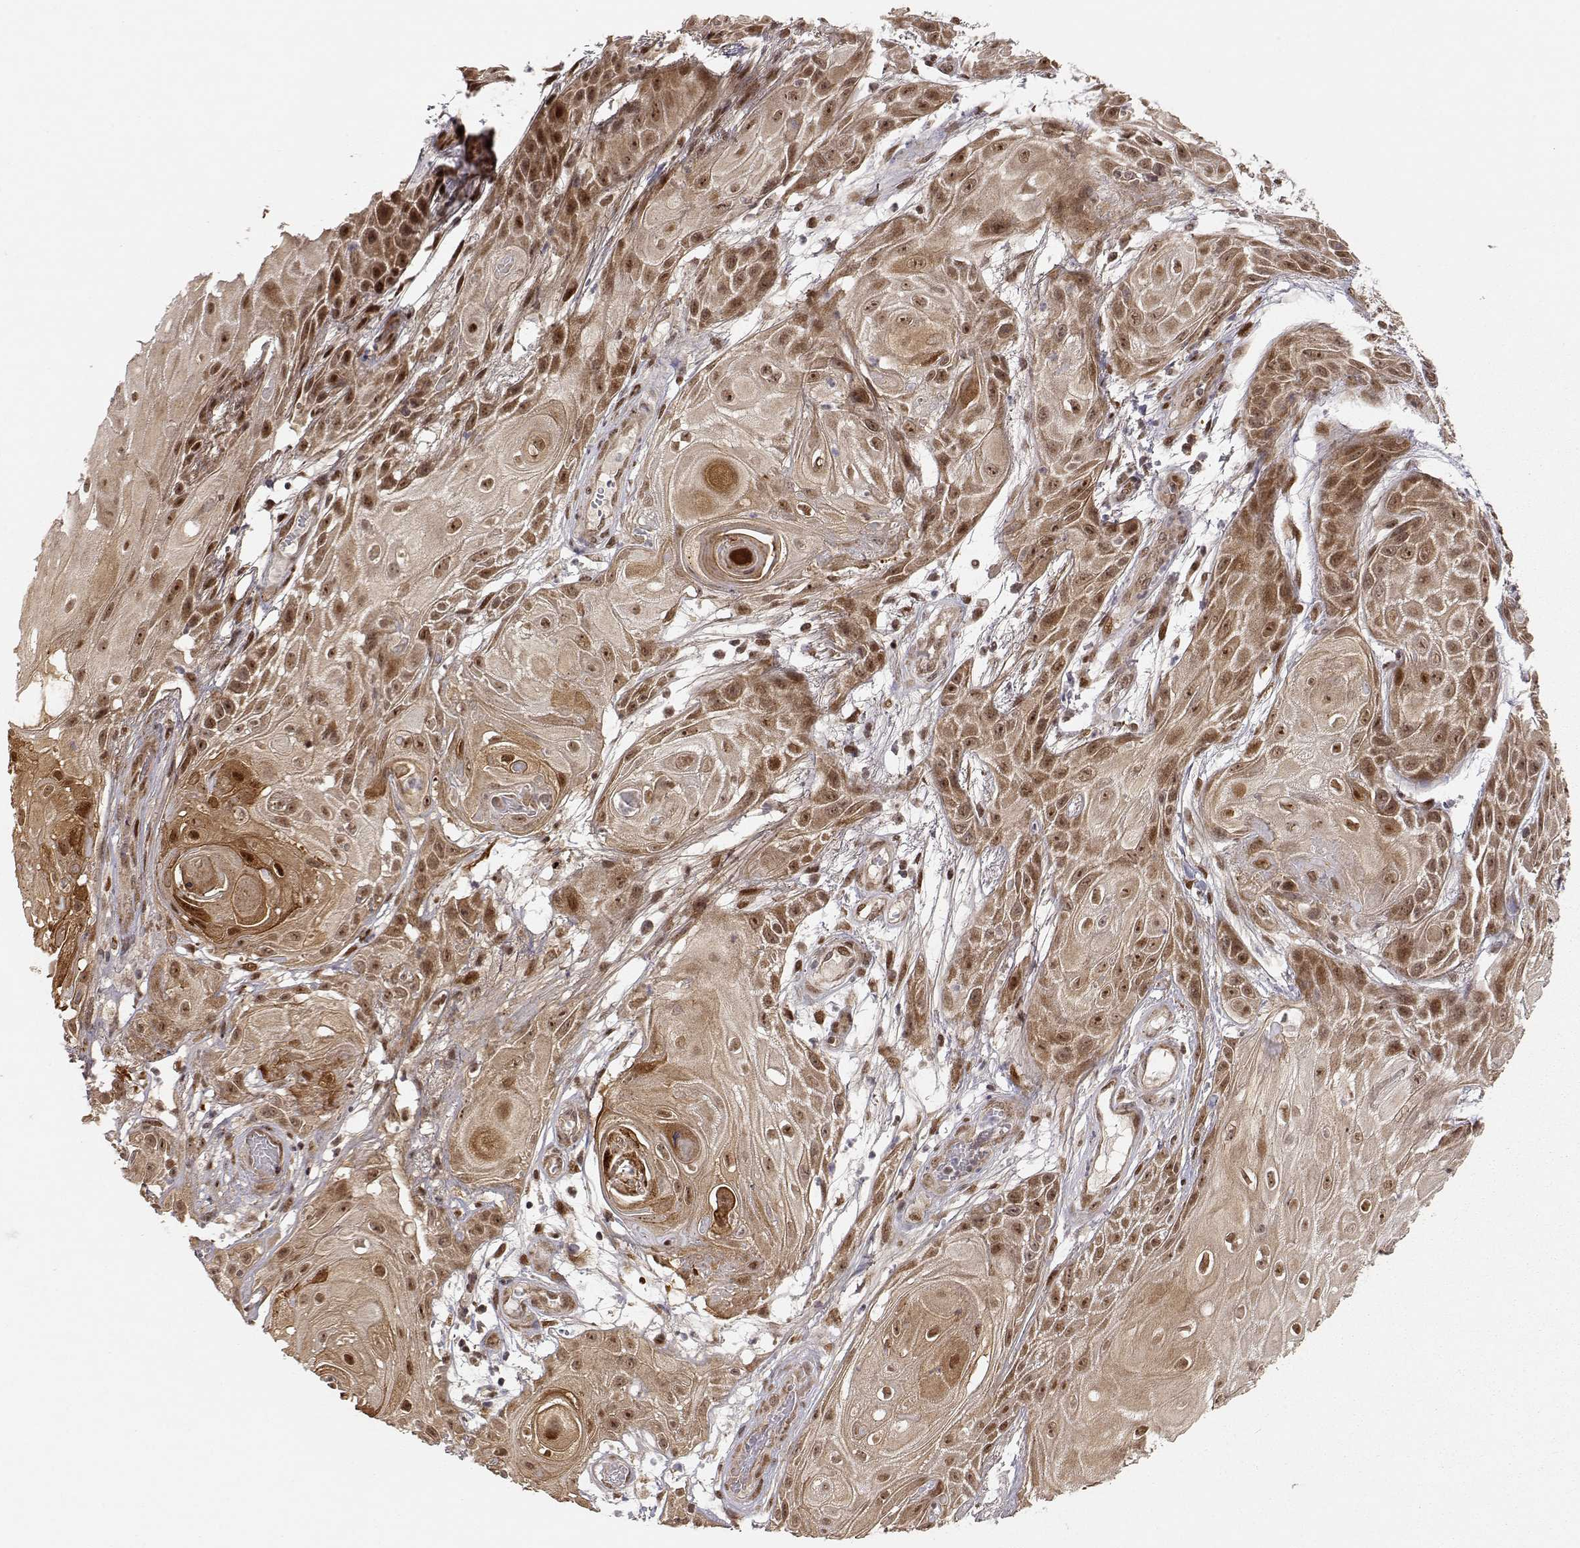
{"staining": {"intensity": "moderate", "quantity": ">75%", "location": "cytoplasmic/membranous,nuclear"}, "tissue": "skin cancer", "cell_type": "Tumor cells", "image_type": "cancer", "snomed": [{"axis": "morphology", "description": "Squamous cell carcinoma, NOS"}, {"axis": "topography", "description": "Skin"}], "caption": "Protein positivity by immunohistochemistry (IHC) displays moderate cytoplasmic/membranous and nuclear expression in approximately >75% of tumor cells in squamous cell carcinoma (skin).", "gene": "BRCA1", "patient": {"sex": "male", "age": 62}}